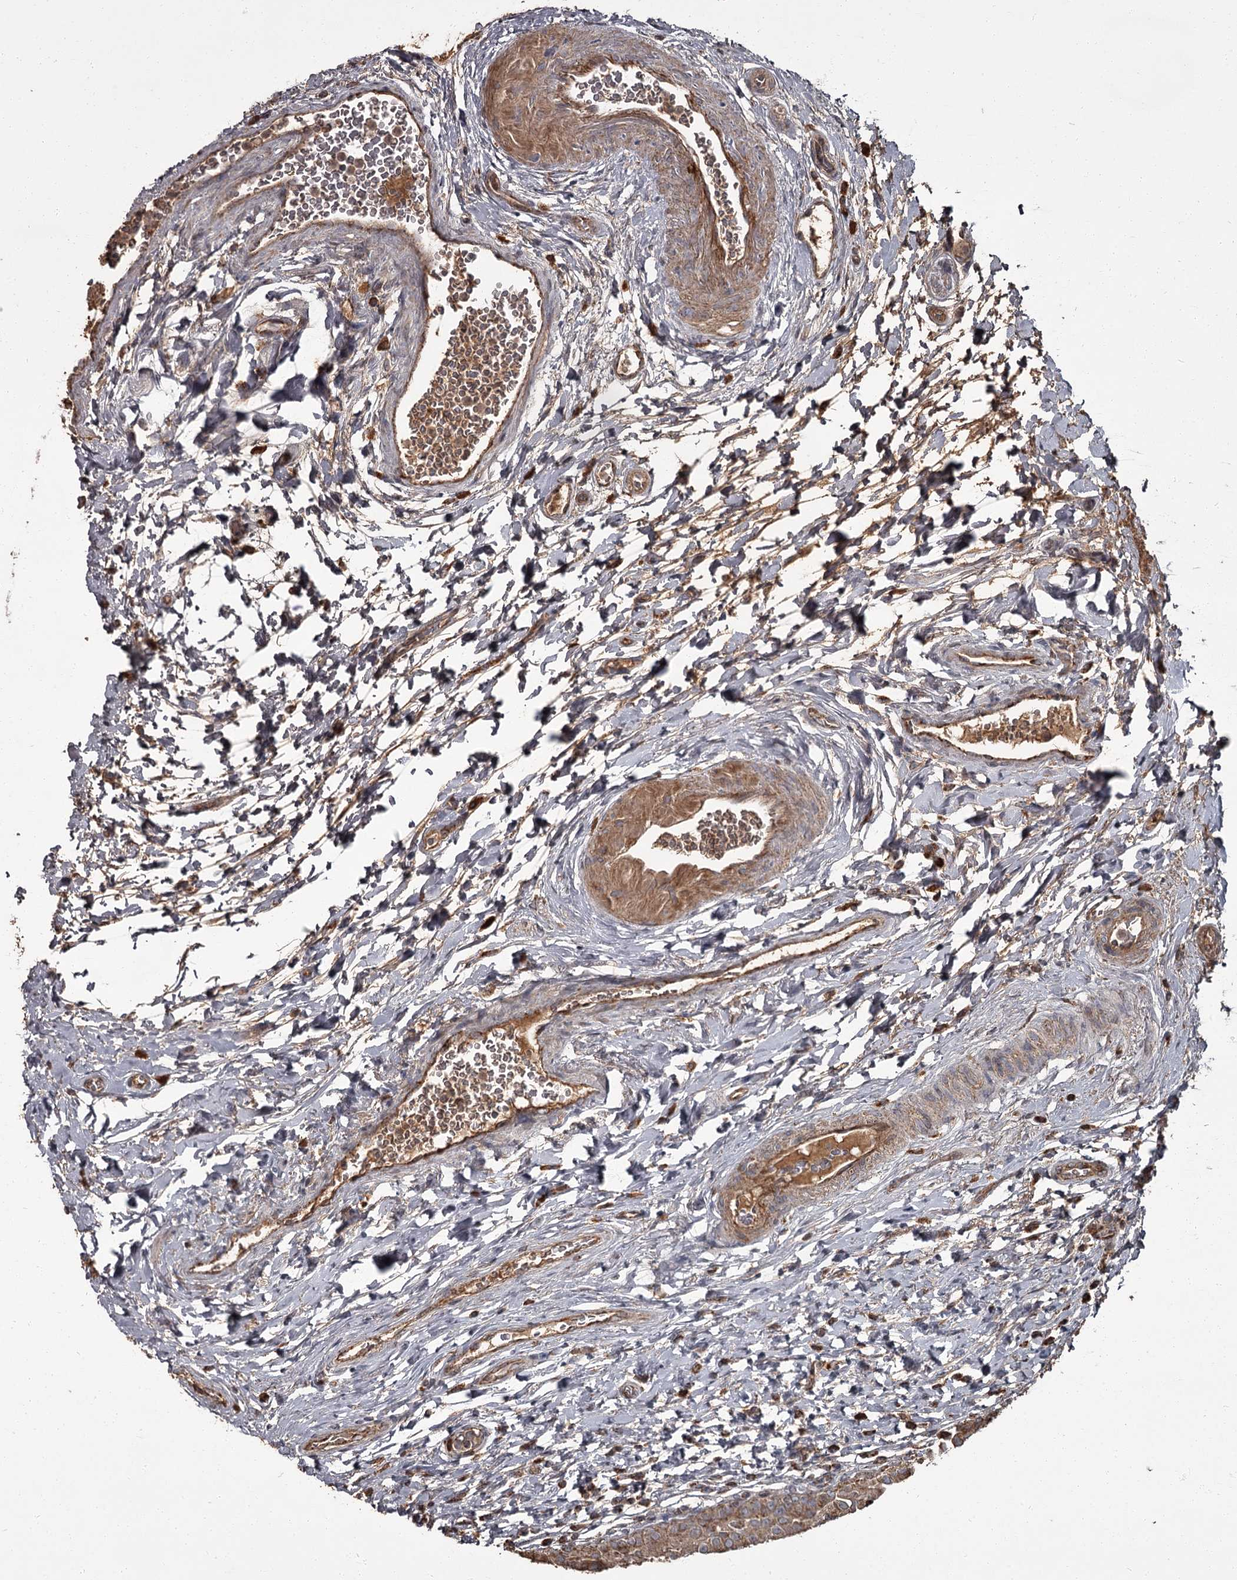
{"staining": {"intensity": "strong", "quantity": ">75%", "location": "cytoplasmic/membranous"}, "tissue": "urinary bladder", "cell_type": "Urothelial cells", "image_type": "normal", "snomed": [{"axis": "morphology", "description": "Normal tissue, NOS"}, {"axis": "topography", "description": "Urinary bladder"}], "caption": "Approximately >75% of urothelial cells in benign urinary bladder display strong cytoplasmic/membranous protein expression as visualized by brown immunohistochemical staining.", "gene": "THAP9", "patient": {"sex": "male", "age": 83}}